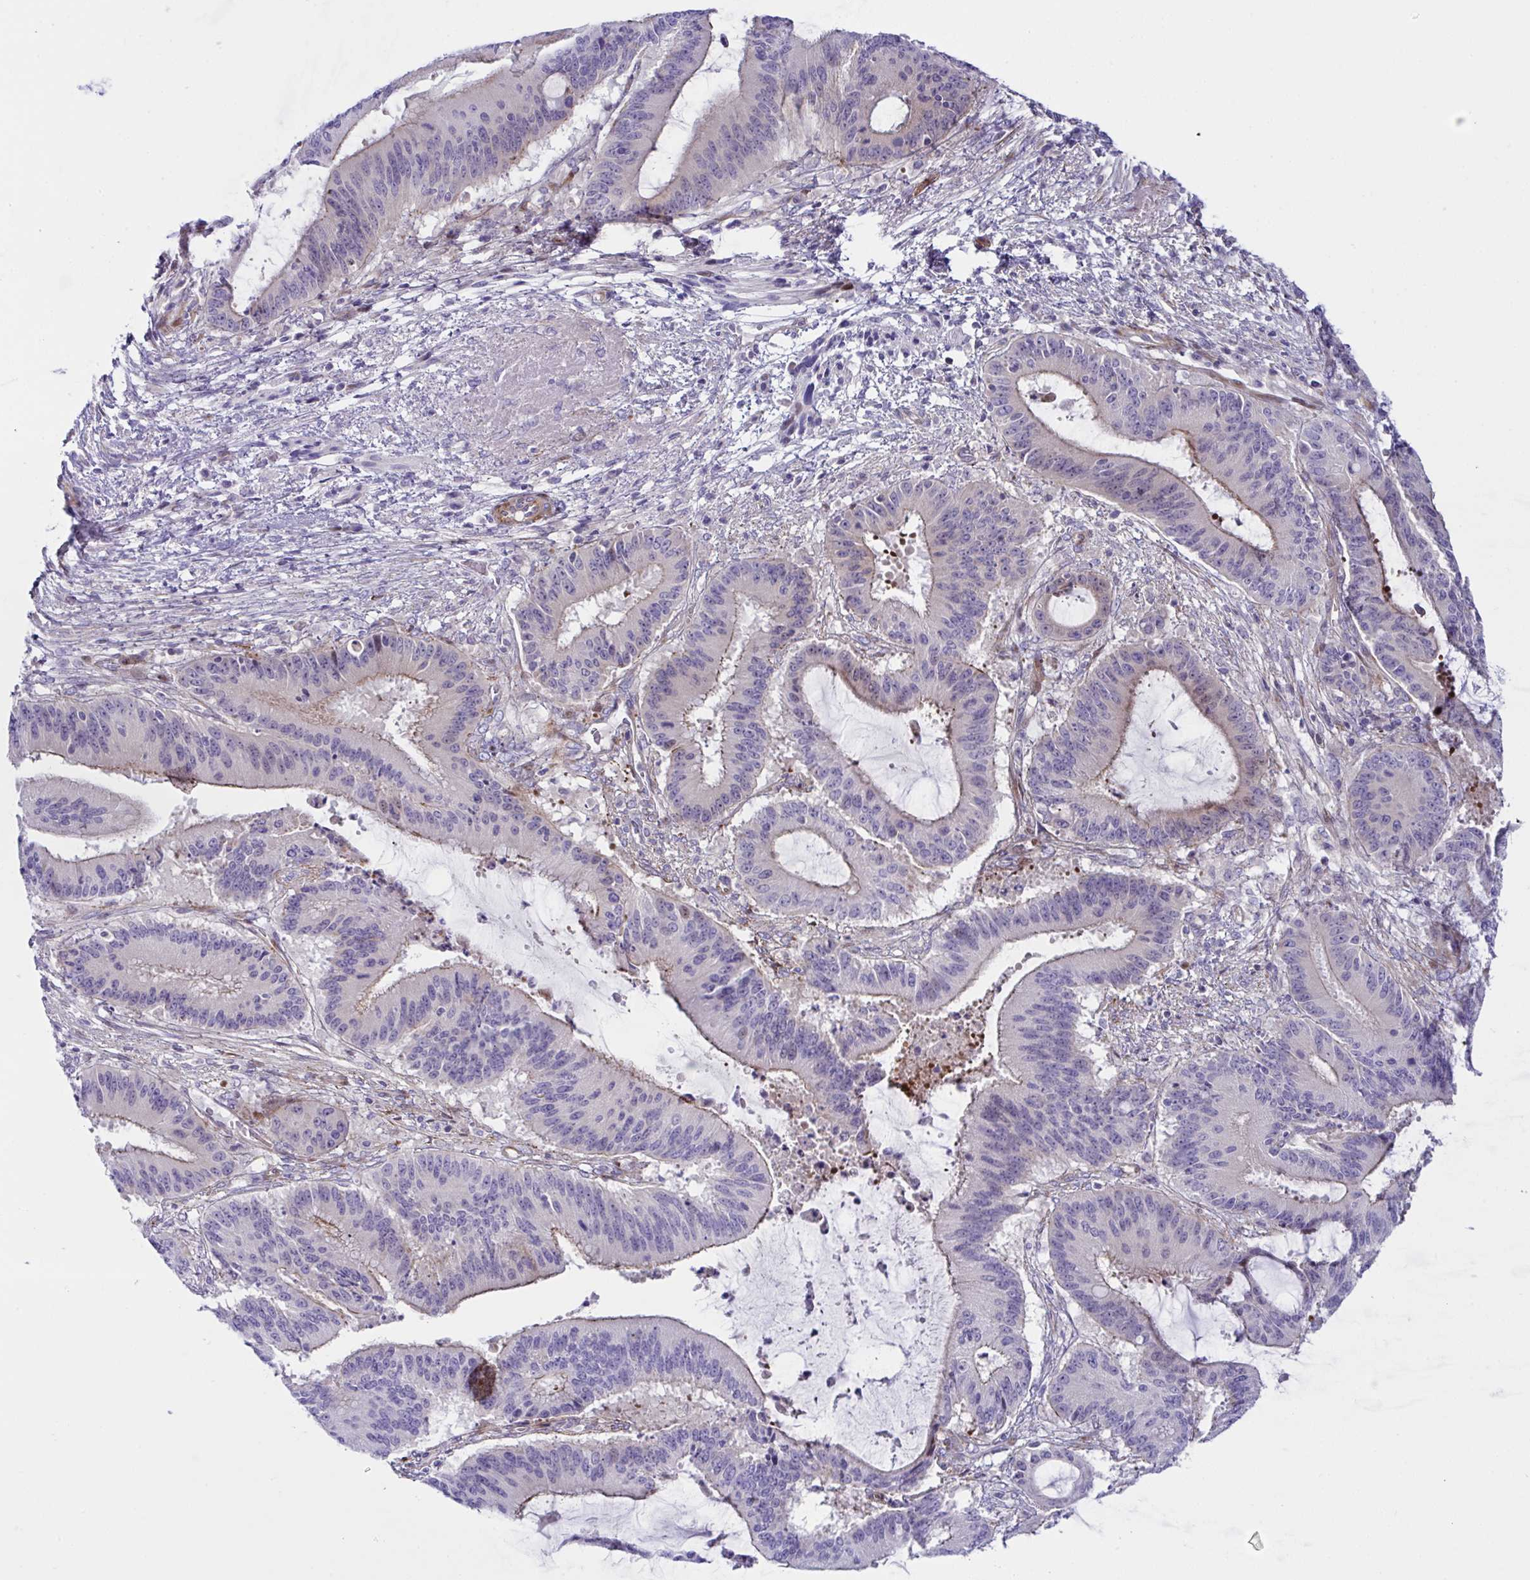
{"staining": {"intensity": "negative", "quantity": "none", "location": "none"}, "tissue": "liver cancer", "cell_type": "Tumor cells", "image_type": "cancer", "snomed": [{"axis": "morphology", "description": "Normal tissue, NOS"}, {"axis": "morphology", "description": "Cholangiocarcinoma"}, {"axis": "topography", "description": "Liver"}, {"axis": "topography", "description": "Peripheral nerve tissue"}], "caption": "DAB immunohistochemical staining of liver cancer shows no significant expression in tumor cells. (Brightfield microscopy of DAB (3,3'-diaminobenzidine) IHC at high magnification).", "gene": "ZNF713", "patient": {"sex": "female", "age": 73}}